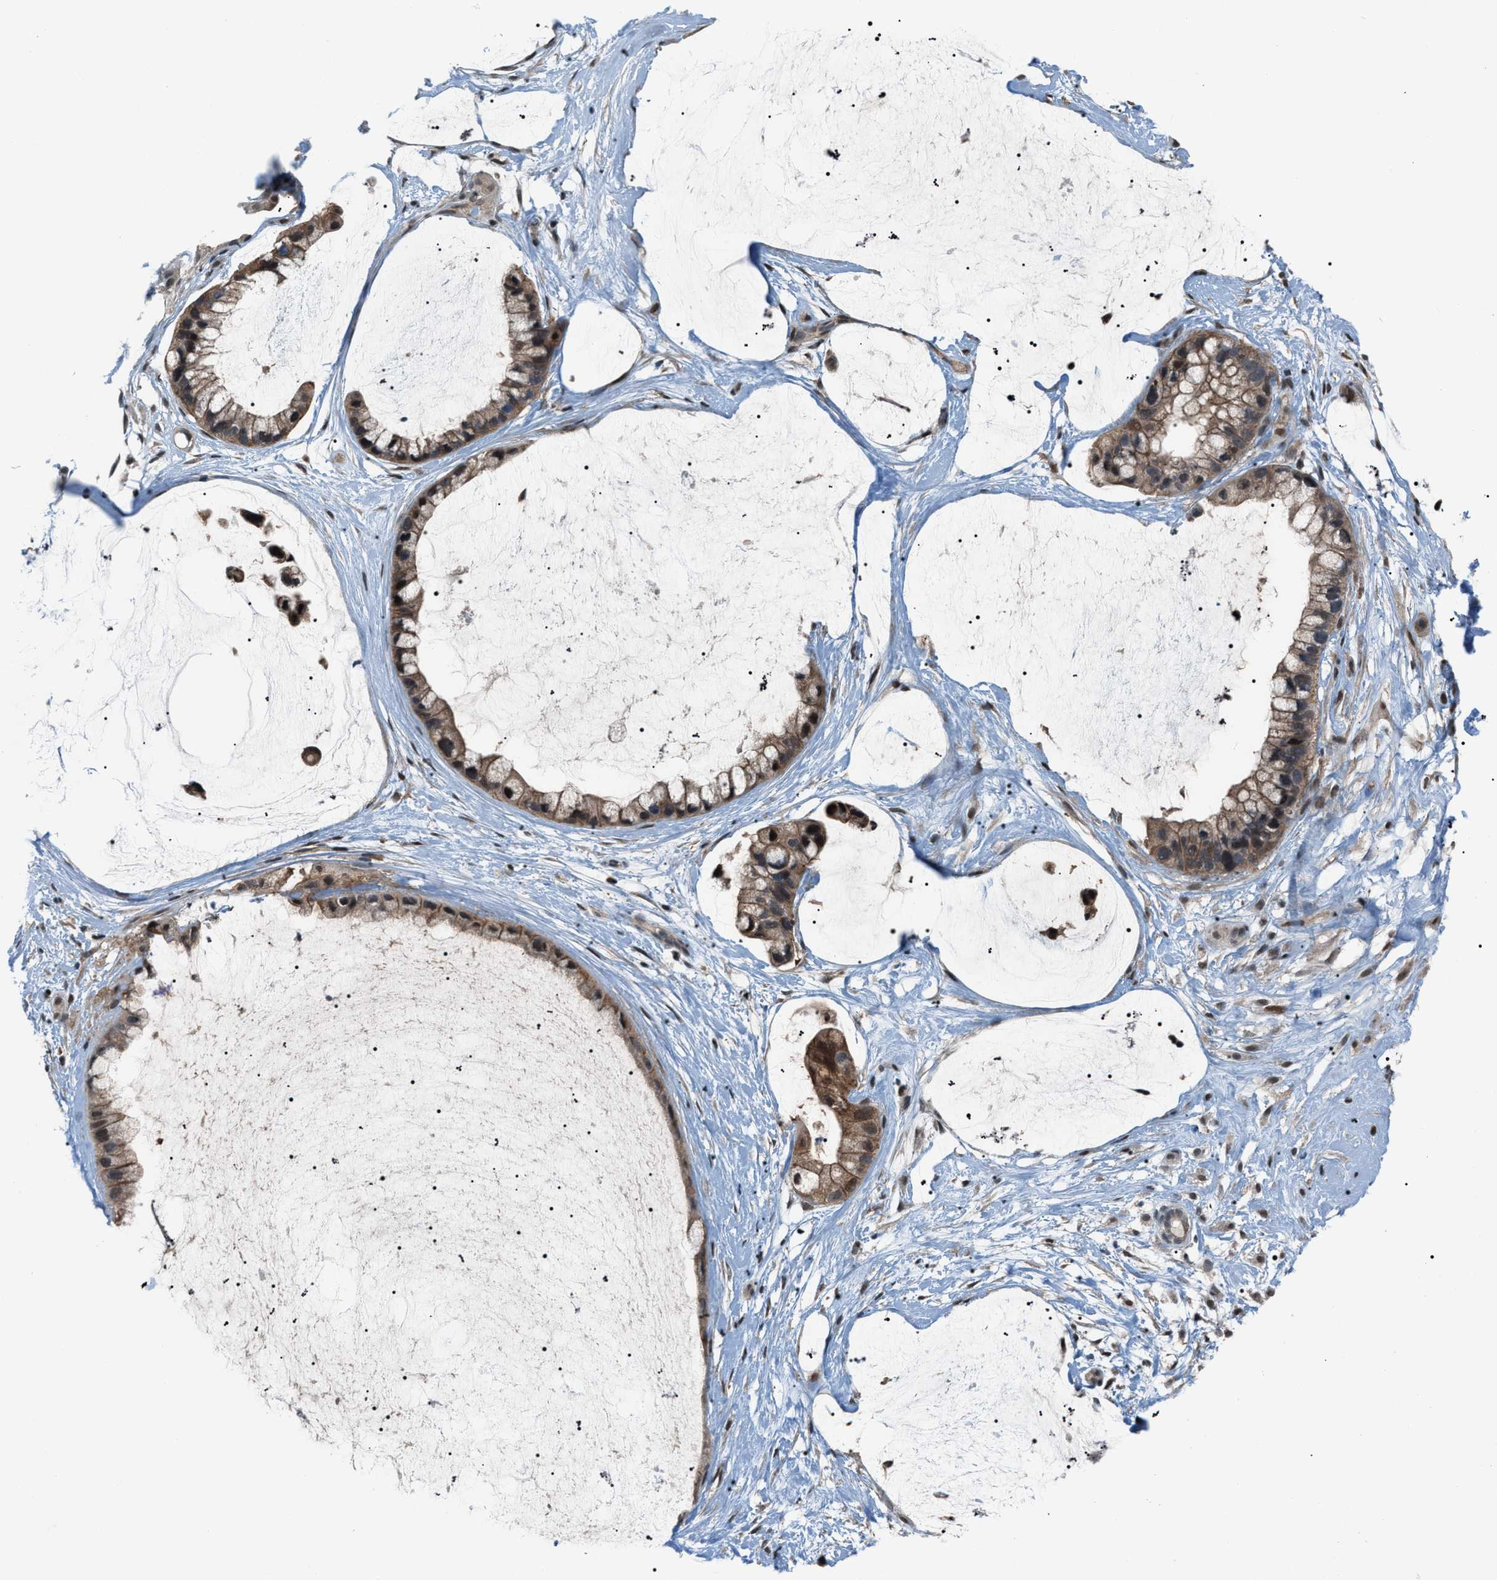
{"staining": {"intensity": "weak", "quantity": ">75%", "location": "cytoplasmic/membranous,nuclear"}, "tissue": "ovarian cancer", "cell_type": "Tumor cells", "image_type": "cancer", "snomed": [{"axis": "morphology", "description": "Cystadenocarcinoma, mucinous, NOS"}, {"axis": "topography", "description": "Ovary"}], "caption": "Protein analysis of ovarian cancer tissue reveals weak cytoplasmic/membranous and nuclear positivity in approximately >75% of tumor cells.", "gene": "RFFL", "patient": {"sex": "female", "age": 39}}